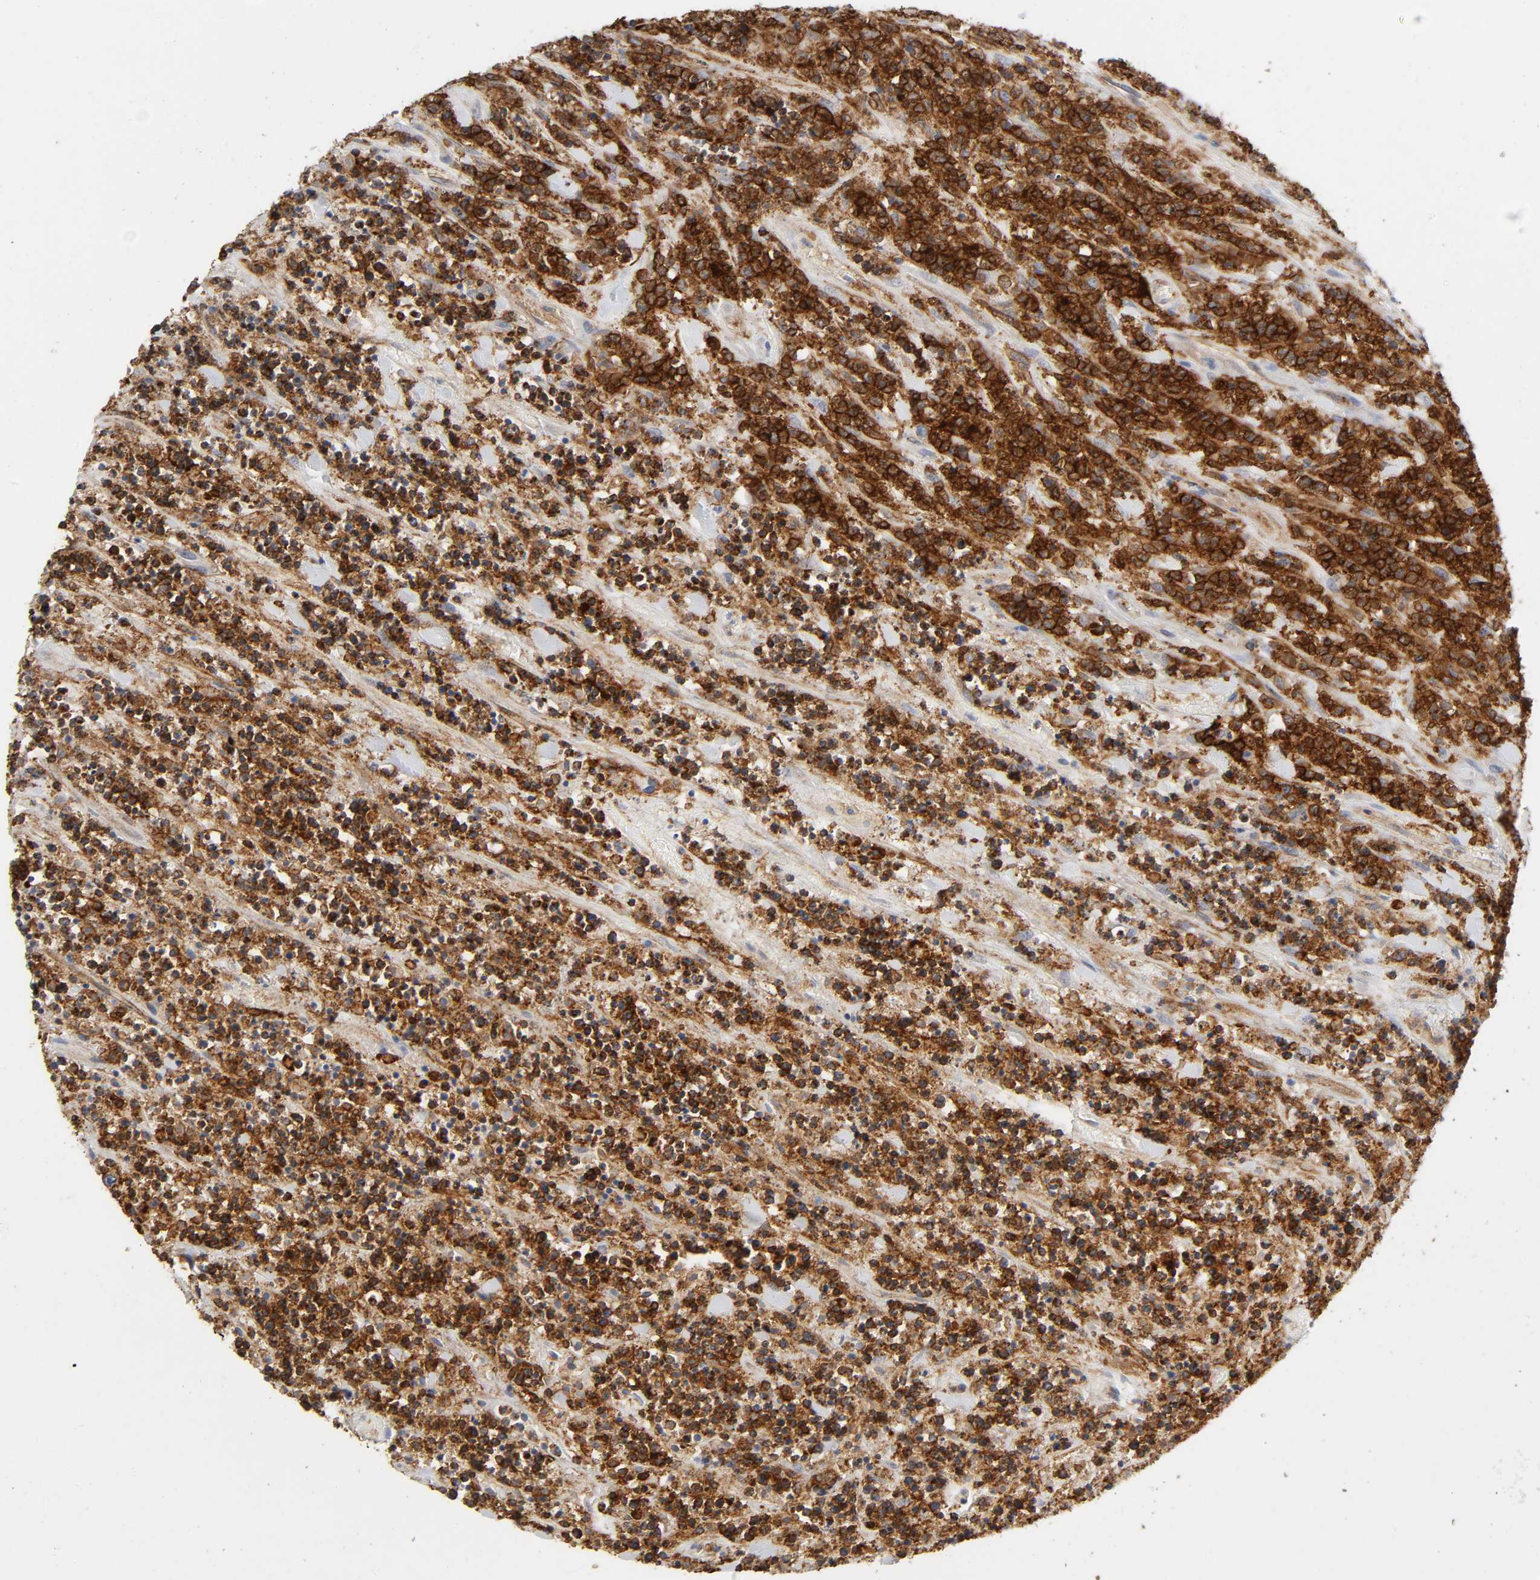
{"staining": {"intensity": "moderate", "quantity": "25%-75%", "location": "cytoplasmic/membranous"}, "tissue": "lymphoma", "cell_type": "Tumor cells", "image_type": "cancer", "snomed": [{"axis": "morphology", "description": "Malignant lymphoma, non-Hodgkin's type, High grade"}, {"axis": "topography", "description": "Soft tissue"}], "caption": "Protein staining of lymphoma tissue shows moderate cytoplasmic/membranous expression in approximately 25%-75% of tumor cells.", "gene": "LYN", "patient": {"sex": "male", "age": 18}}